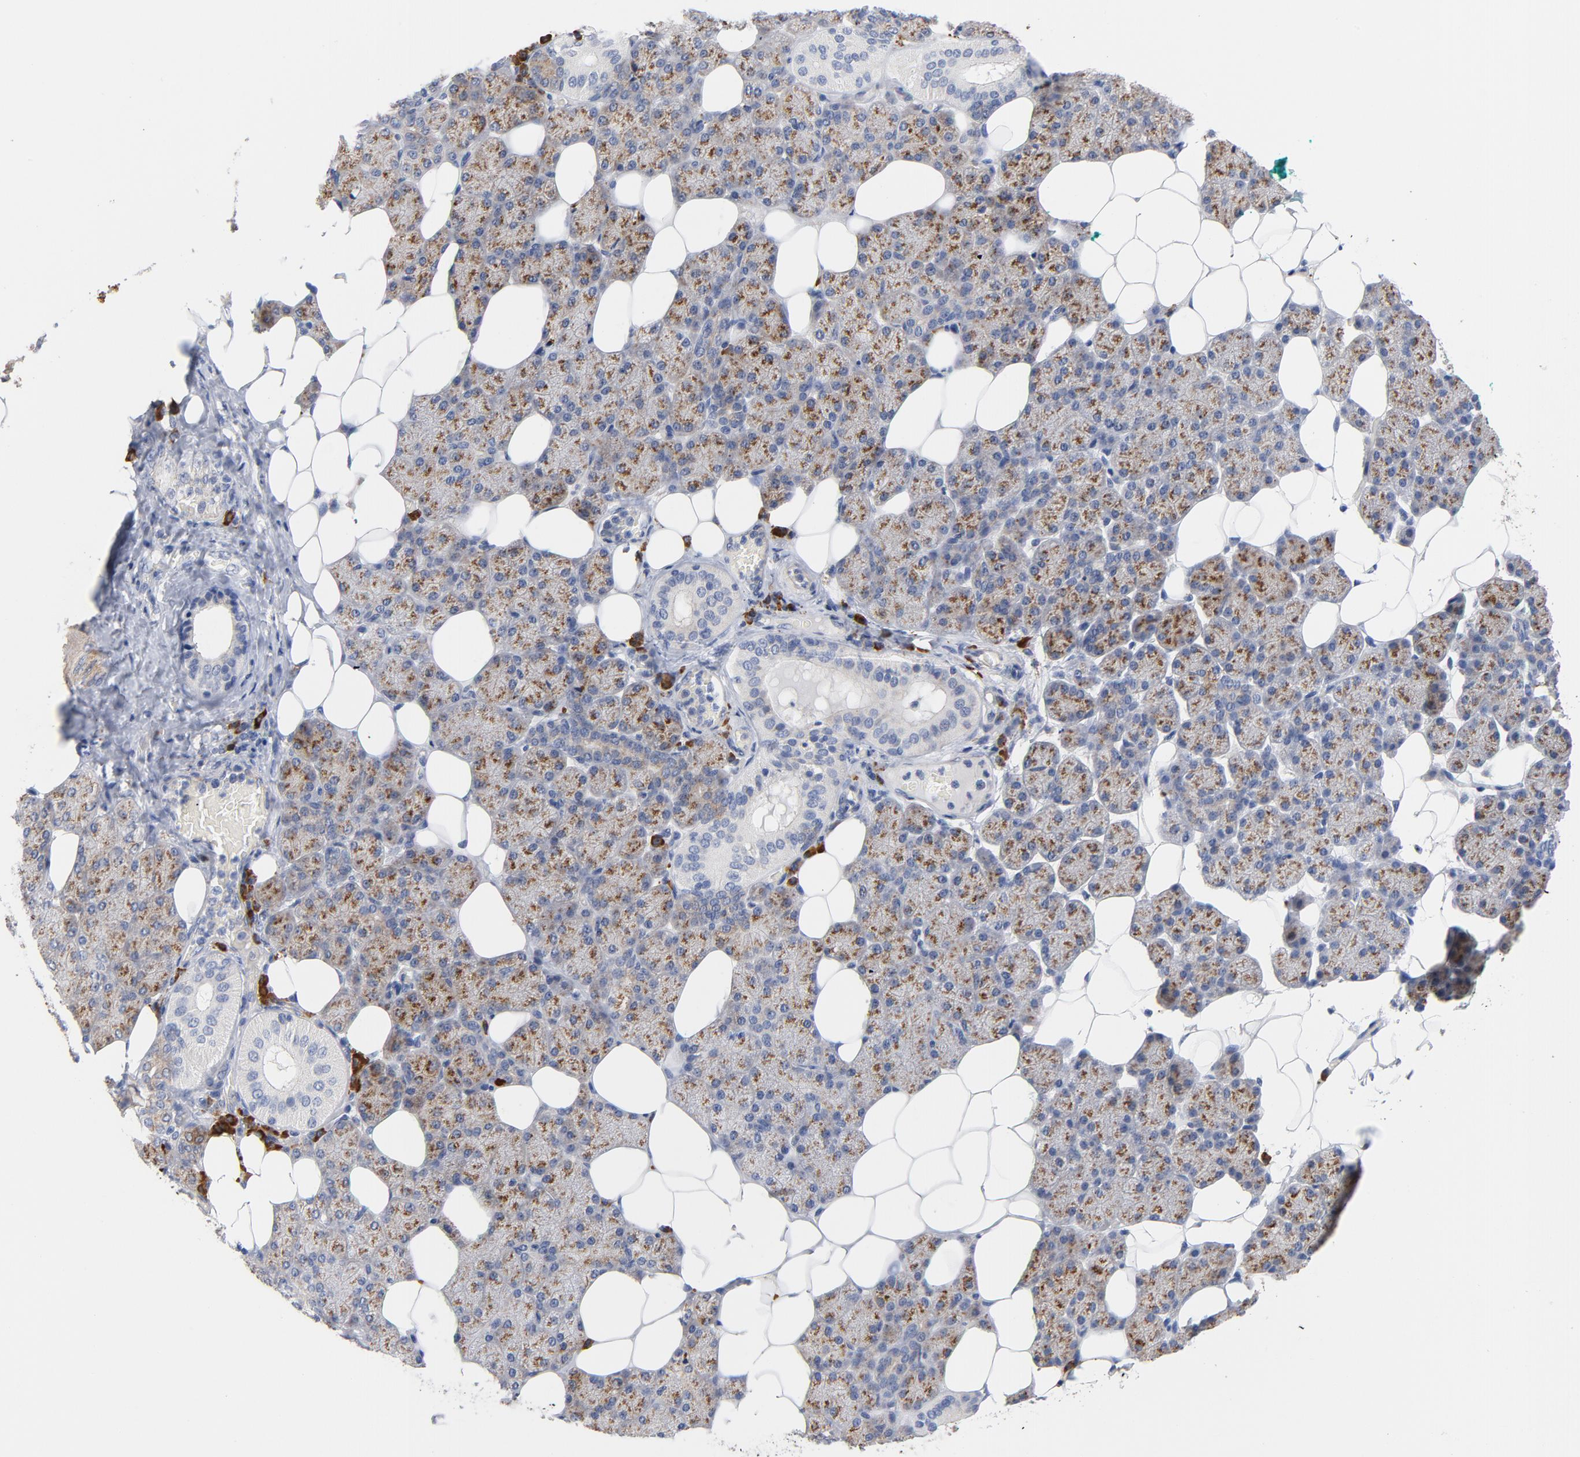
{"staining": {"intensity": "moderate", "quantity": ">75%", "location": "cytoplasmic/membranous"}, "tissue": "salivary gland", "cell_type": "Glandular cells", "image_type": "normal", "snomed": [{"axis": "morphology", "description": "Normal tissue, NOS"}, {"axis": "topography", "description": "Lymph node"}, {"axis": "topography", "description": "Salivary gland"}], "caption": "DAB (3,3'-diaminobenzidine) immunohistochemical staining of normal salivary gland reveals moderate cytoplasmic/membranous protein staining in about >75% of glandular cells. (Stains: DAB in brown, nuclei in blue, Microscopy: brightfield microscopy at high magnification).", "gene": "RAPGEF3", "patient": {"sex": "male", "age": 8}}